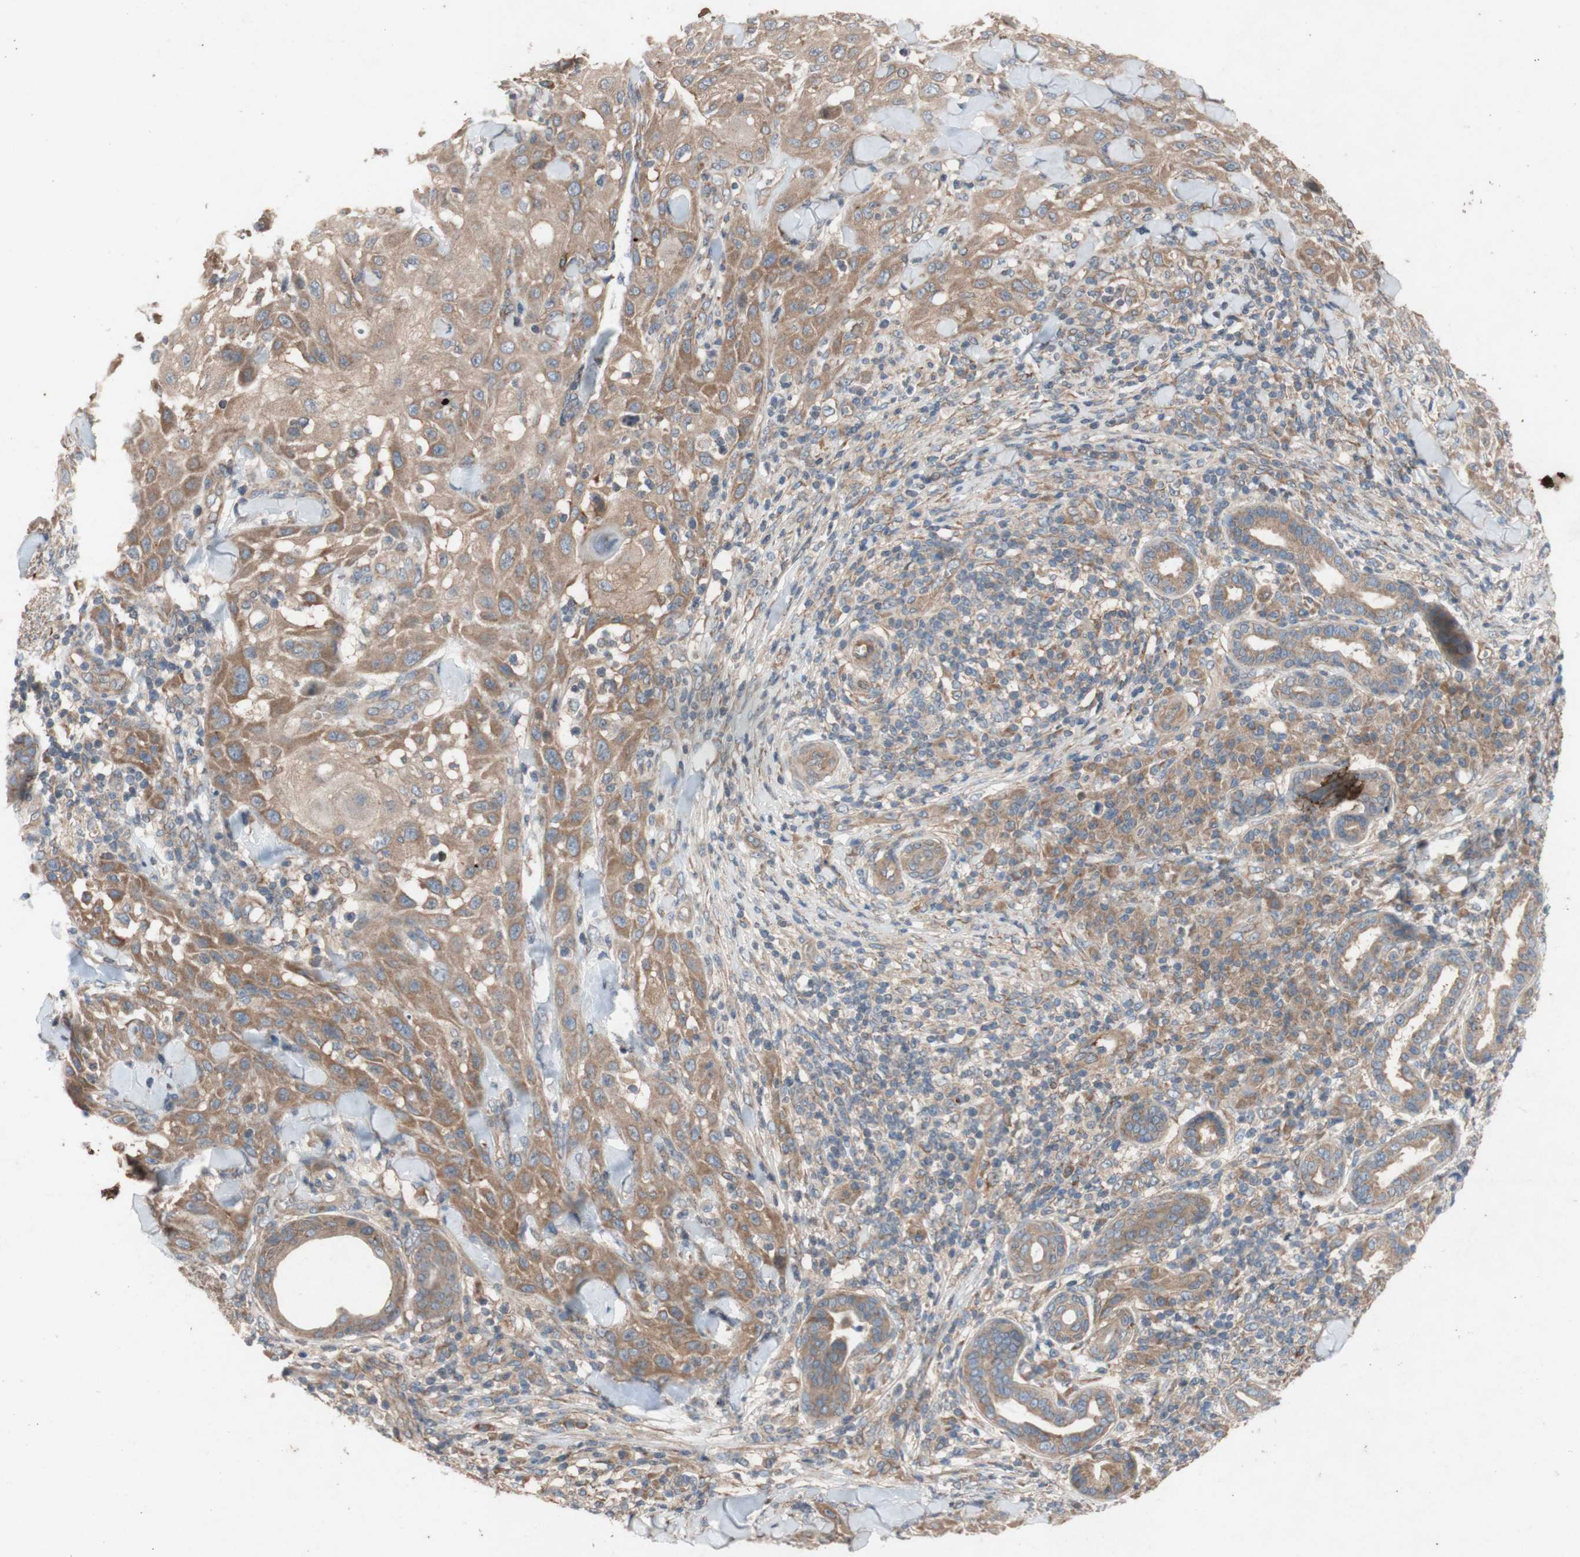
{"staining": {"intensity": "moderate", "quantity": ">75%", "location": "cytoplasmic/membranous"}, "tissue": "skin cancer", "cell_type": "Tumor cells", "image_type": "cancer", "snomed": [{"axis": "morphology", "description": "Squamous cell carcinoma, NOS"}, {"axis": "topography", "description": "Skin"}], "caption": "The immunohistochemical stain labels moderate cytoplasmic/membranous positivity in tumor cells of squamous cell carcinoma (skin) tissue.", "gene": "TST", "patient": {"sex": "male", "age": 24}}